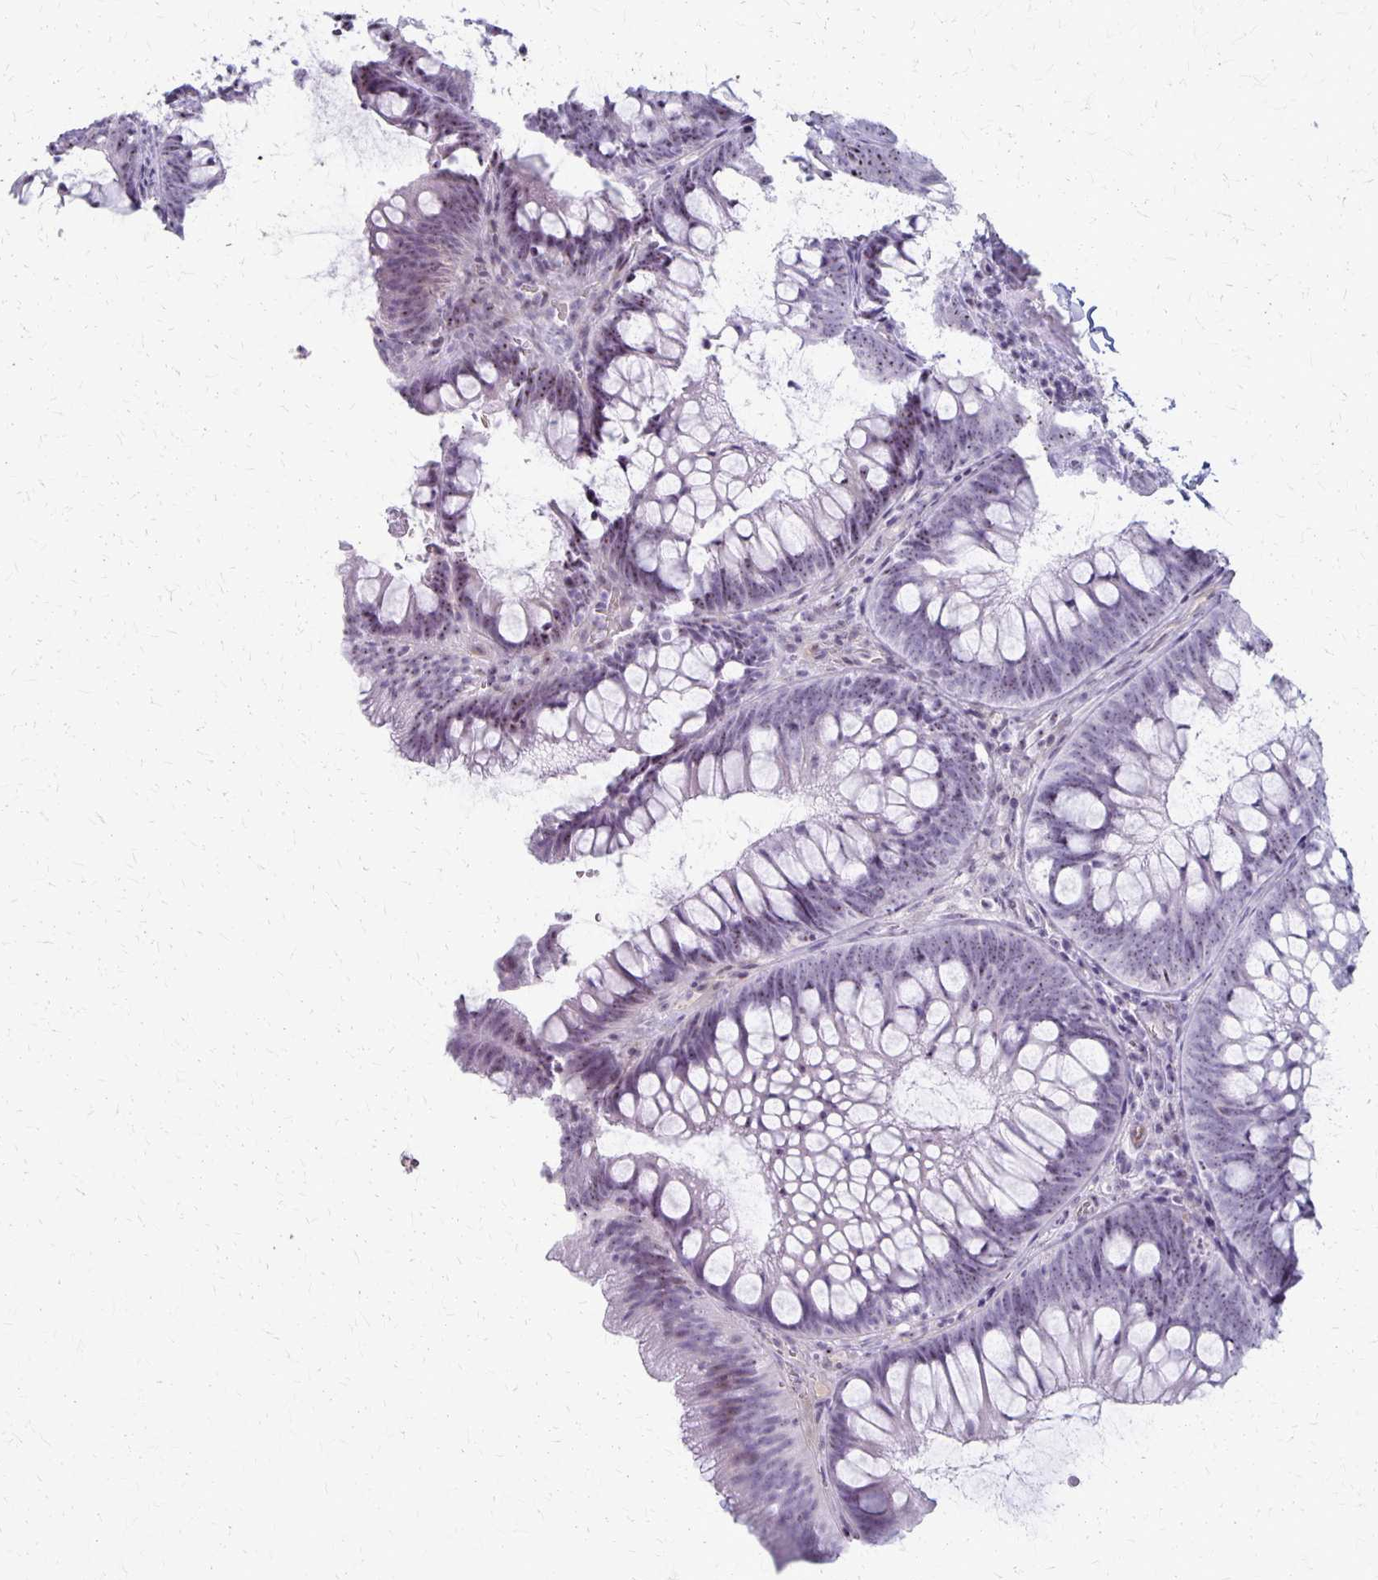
{"staining": {"intensity": "negative", "quantity": "none", "location": "none"}, "tissue": "colon", "cell_type": "Endothelial cells", "image_type": "normal", "snomed": [{"axis": "morphology", "description": "Normal tissue, NOS"}, {"axis": "morphology", "description": "Adenoma, NOS"}, {"axis": "topography", "description": "Soft tissue"}, {"axis": "topography", "description": "Colon"}], "caption": "The histopathology image displays no significant positivity in endothelial cells of colon.", "gene": "DLK2", "patient": {"sex": "male", "age": 47}}